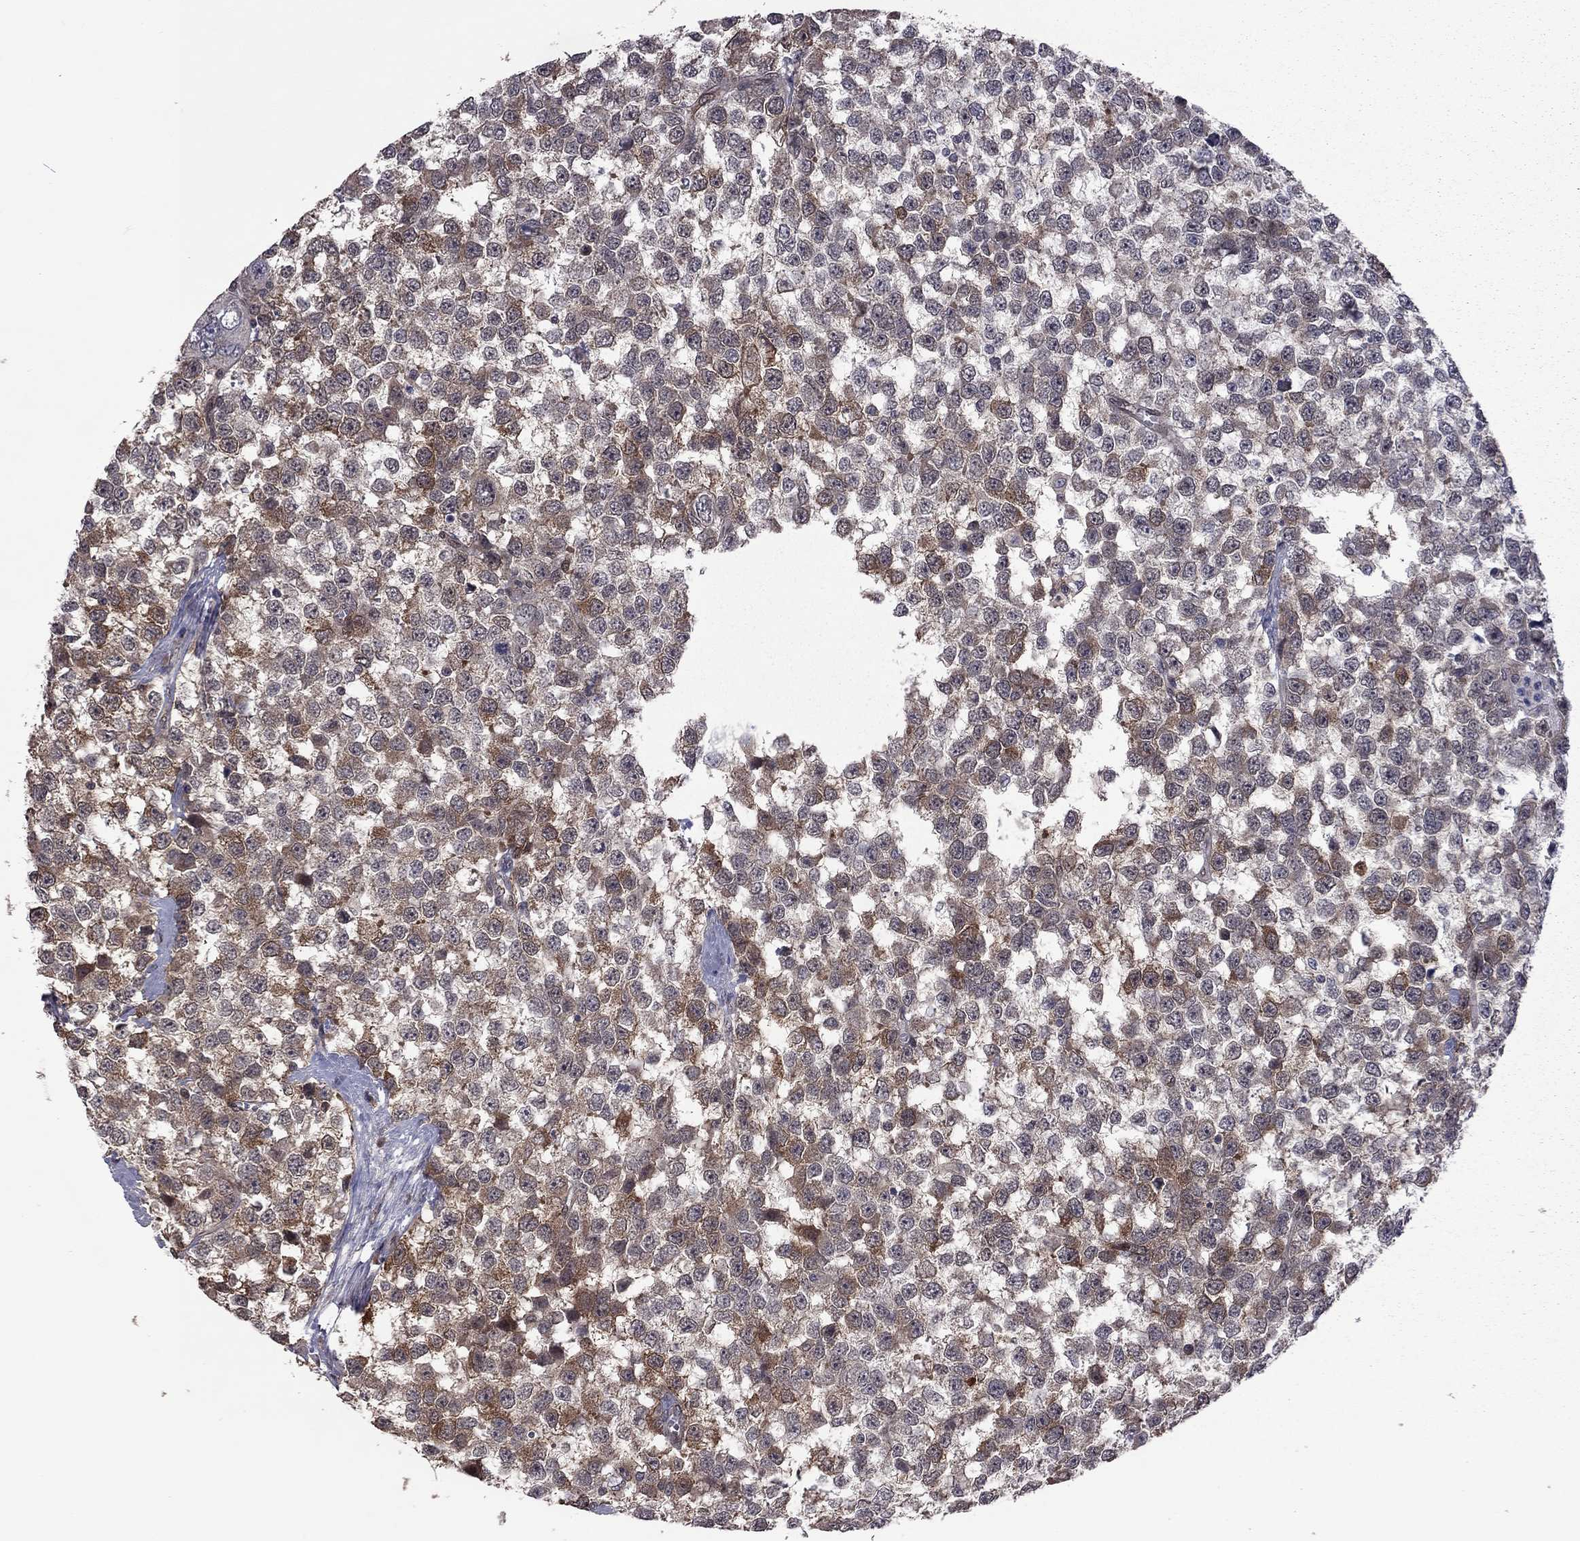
{"staining": {"intensity": "moderate", "quantity": "<25%", "location": "cytoplasmic/membranous"}, "tissue": "testis cancer", "cell_type": "Tumor cells", "image_type": "cancer", "snomed": [{"axis": "morphology", "description": "Normal tissue, NOS"}, {"axis": "morphology", "description": "Seminoma, NOS"}, {"axis": "topography", "description": "Testis"}, {"axis": "topography", "description": "Epididymis"}], "caption": "Human testis seminoma stained with a protein marker displays moderate staining in tumor cells.", "gene": "GPAA1", "patient": {"sex": "male", "age": 34}}